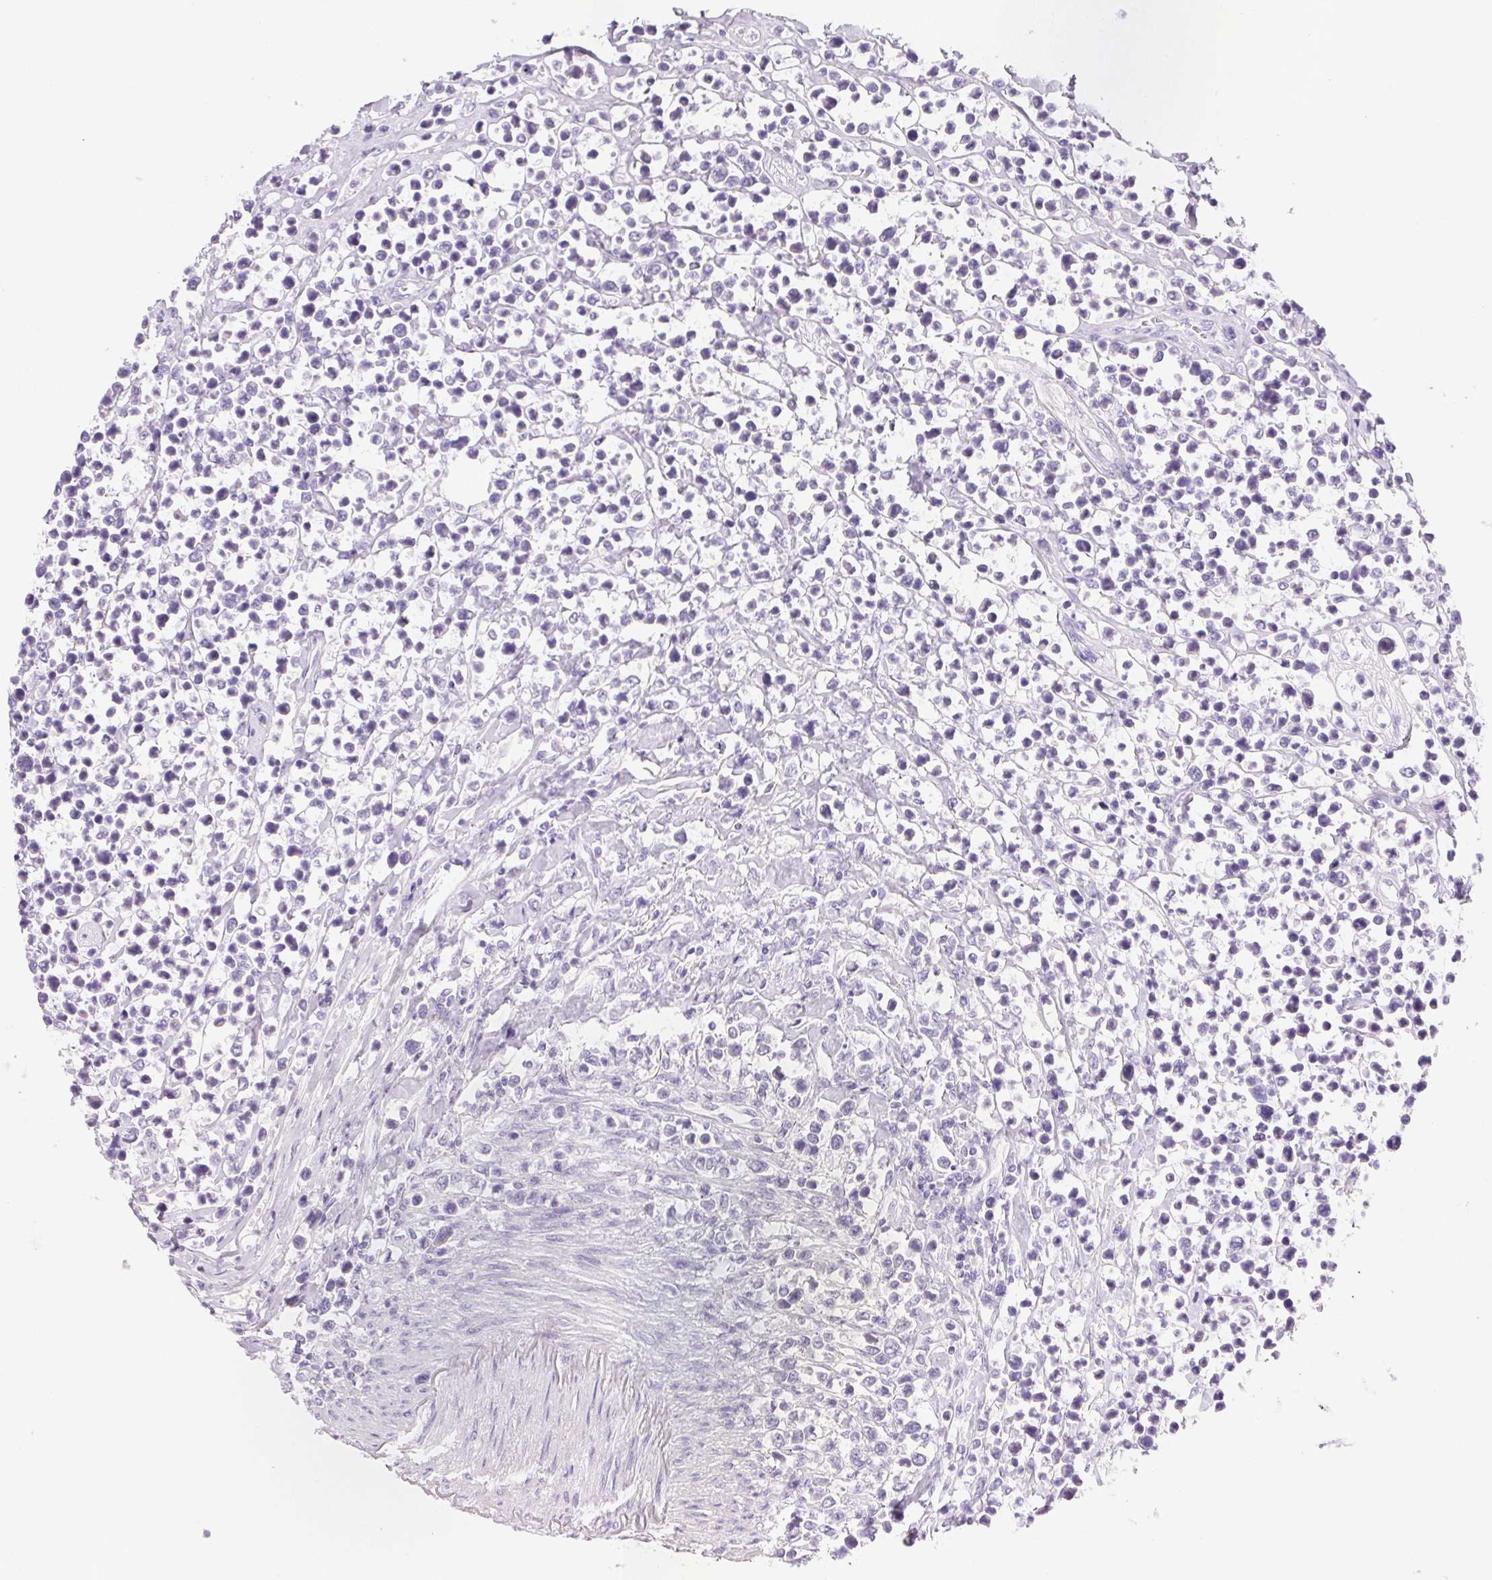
{"staining": {"intensity": "negative", "quantity": "none", "location": "none"}, "tissue": "lymphoma", "cell_type": "Tumor cells", "image_type": "cancer", "snomed": [{"axis": "morphology", "description": "Malignant lymphoma, non-Hodgkin's type, High grade"}, {"axis": "topography", "description": "Soft tissue"}], "caption": "Tumor cells are negative for brown protein staining in malignant lymphoma, non-Hodgkin's type (high-grade). (Brightfield microscopy of DAB (3,3'-diaminobenzidine) immunohistochemistry (IHC) at high magnification).", "gene": "DHCR24", "patient": {"sex": "female", "age": 56}}